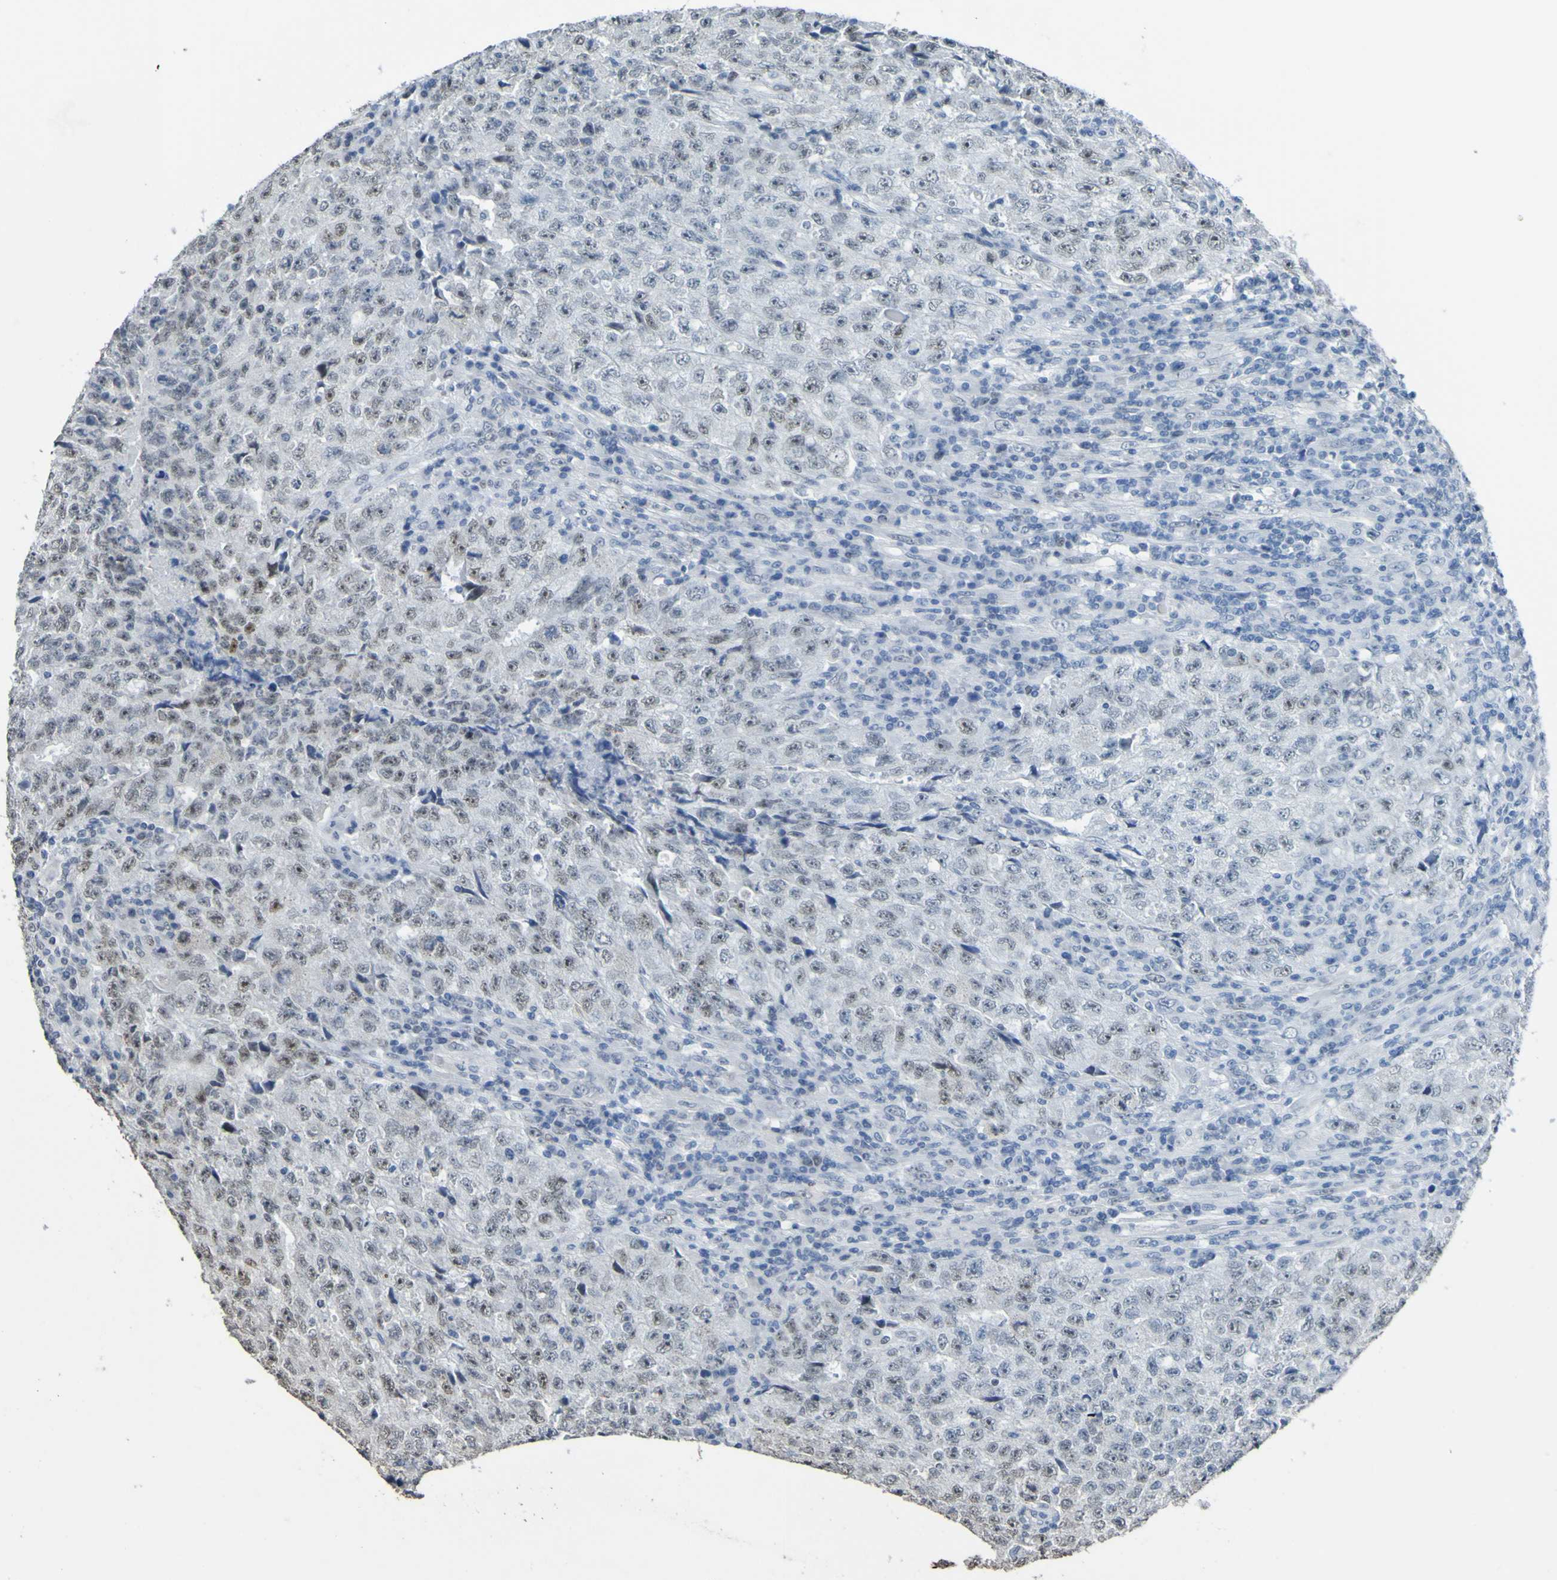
{"staining": {"intensity": "negative", "quantity": "none", "location": "none"}, "tissue": "testis cancer", "cell_type": "Tumor cells", "image_type": "cancer", "snomed": [{"axis": "morphology", "description": "Necrosis, NOS"}, {"axis": "morphology", "description": "Carcinoma, Embryonal, NOS"}, {"axis": "topography", "description": "Testis"}], "caption": "The IHC micrograph has no significant staining in tumor cells of testis cancer (embryonal carcinoma) tissue.", "gene": "ALKBH2", "patient": {"sex": "male", "age": 19}}